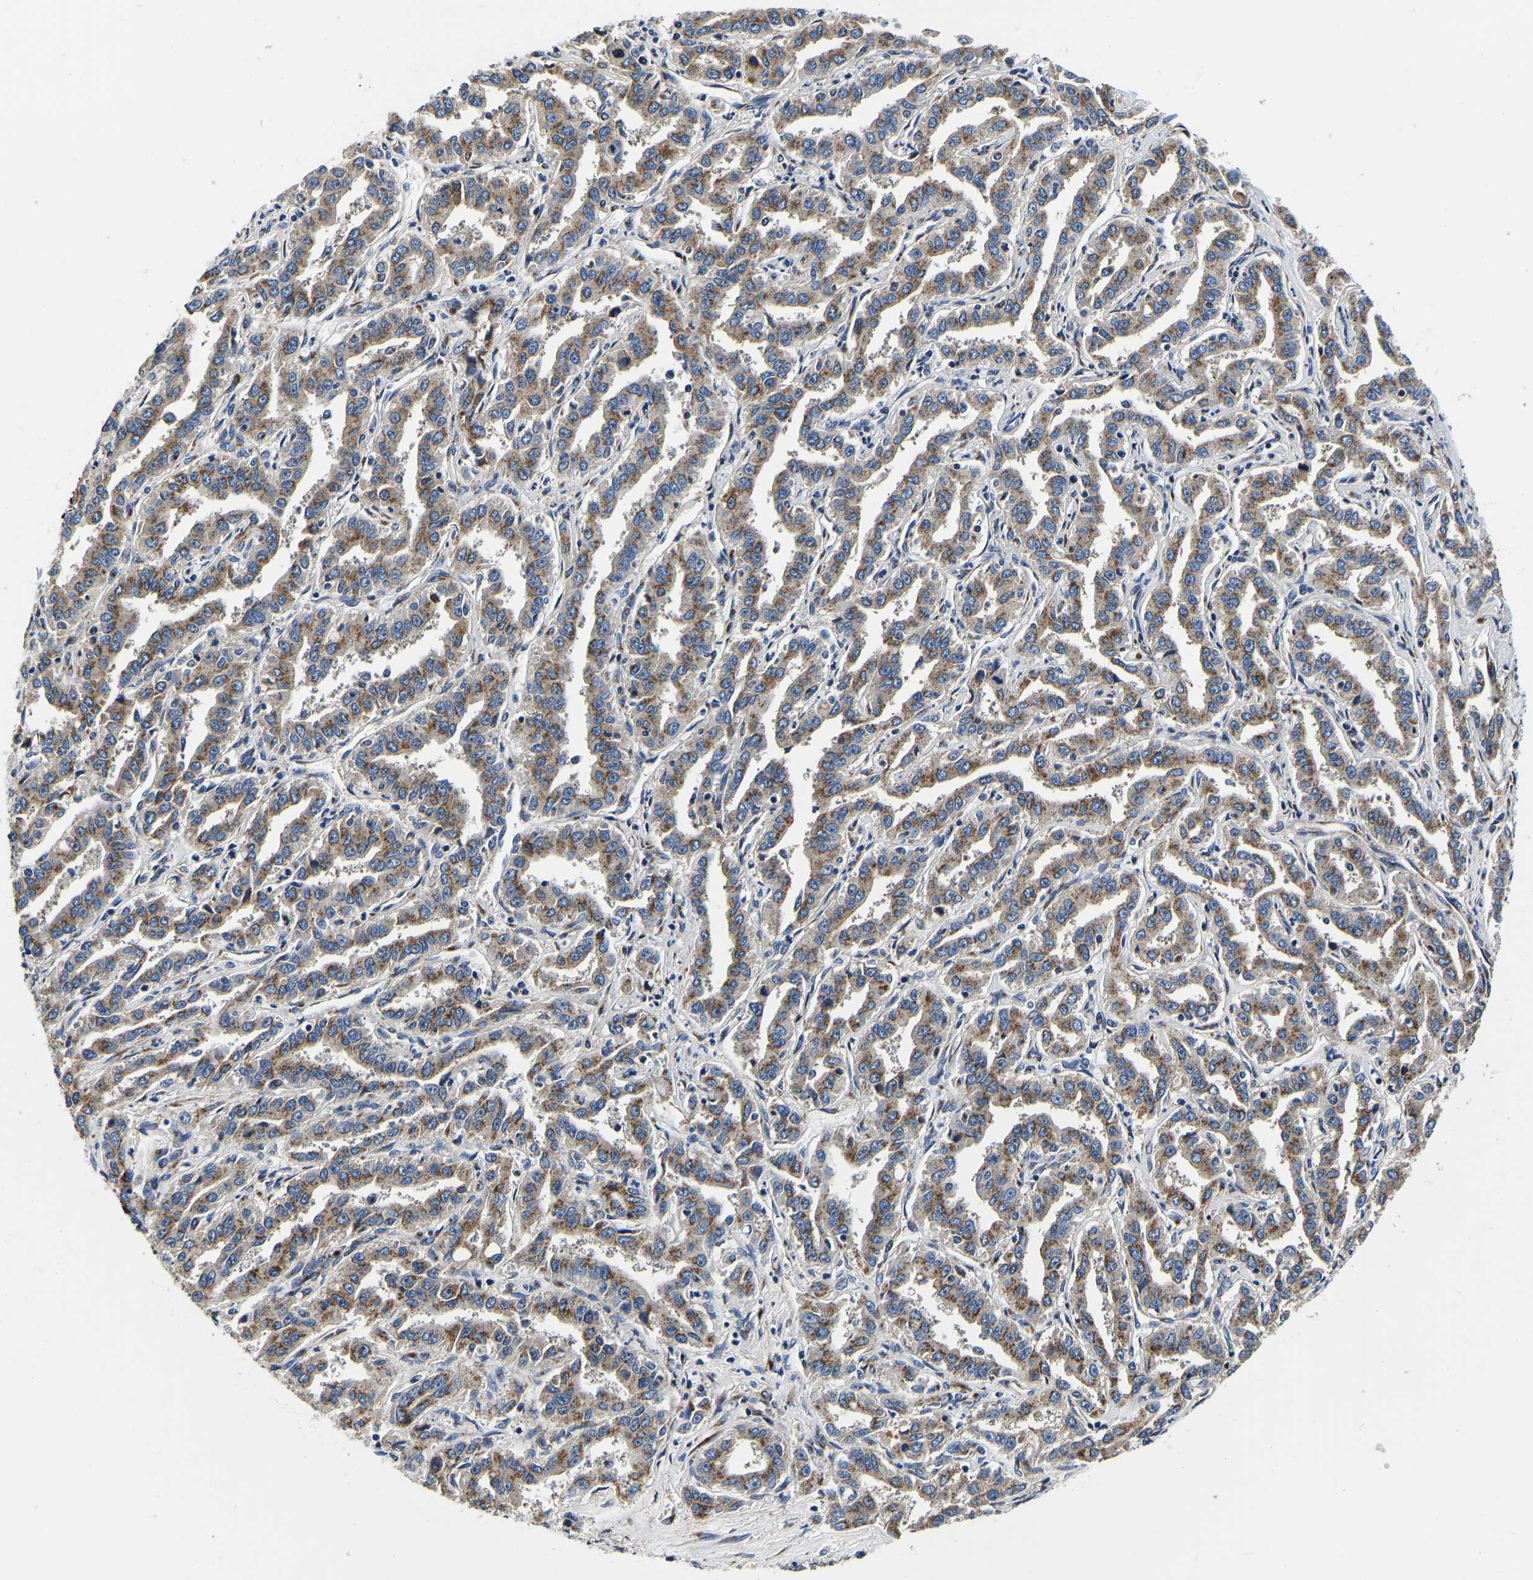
{"staining": {"intensity": "moderate", "quantity": ">75%", "location": "cytoplasmic/membranous"}, "tissue": "liver cancer", "cell_type": "Tumor cells", "image_type": "cancer", "snomed": [{"axis": "morphology", "description": "Cholangiocarcinoma"}, {"axis": "topography", "description": "Liver"}], "caption": "High-power microscopy captured an immunohistochemistry (IHC) histopathology image of liver cancer (cholangiocarcinoma), revealing moderate cytoplasmic/membranous staining in approximately >75% of tumor cells.", "gene": "RABAC1", "patient": {"sex": "male", "age": 59}}